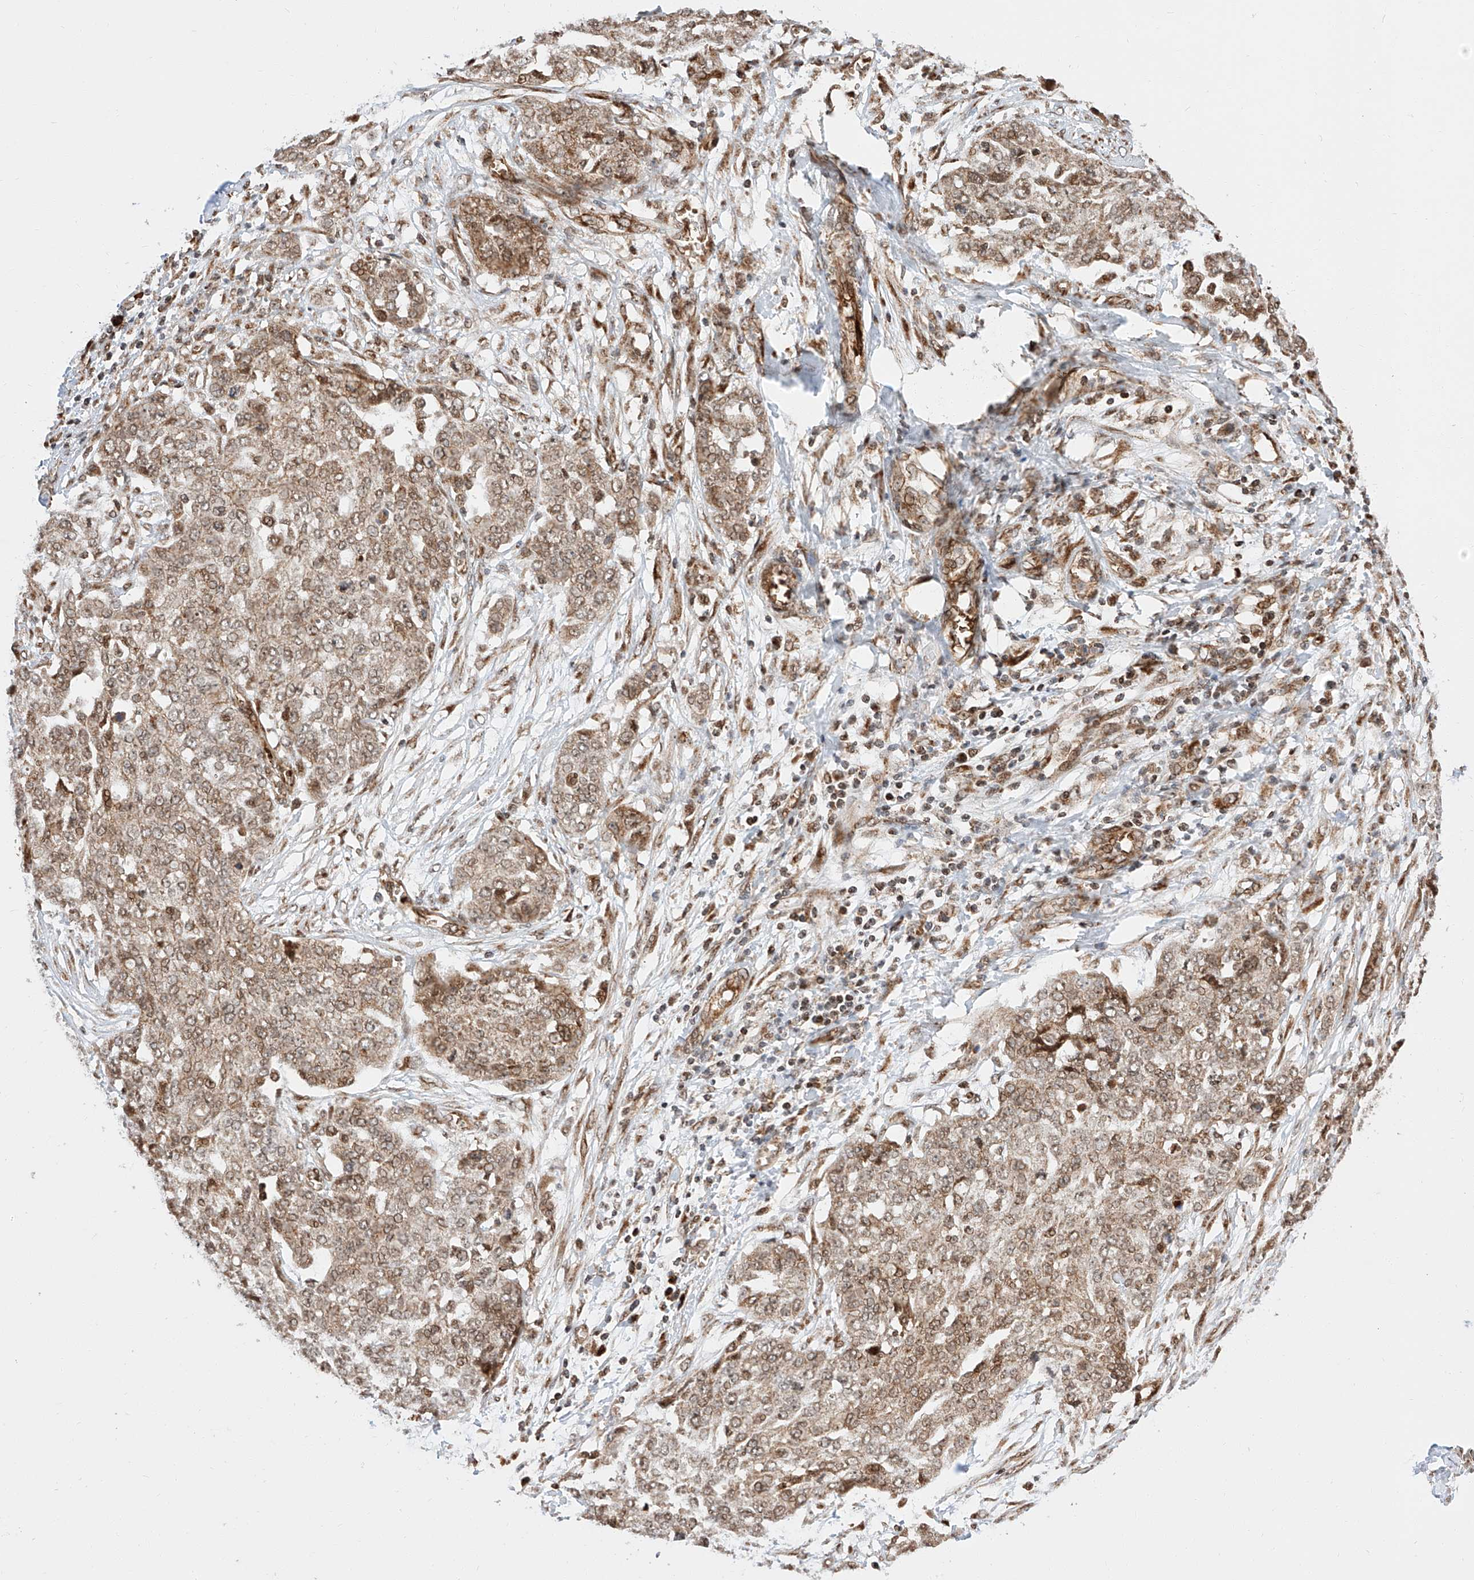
{"staining": {"intensity": "moderate", "quantity": ">75%", "location": "cytoplasmic/membranous,nuclear"}, "tissue": "ovarian cancer", "cell_type": "Tumor cells", "image_type": "cancer", "snomed": [{"axis": "morphology", "description": "Cystadenocarcinoma, serous, NOS"}, {"axis": "topography", "description": "Soft tissue"}, {"axis": "topography", "description": "Ovary"}], "caption": "An IHC photomicrograph of tumor tissue is shown. Protein staining in brown labels moderate cytoplasmic/membranous and nuclear positivity in ovarian cancer within tumor cells. (Brightfield microscopy of DAB IHC at high magnification).", "gene": "THTPA", "patient": {"sex": "female", "age": 57}}